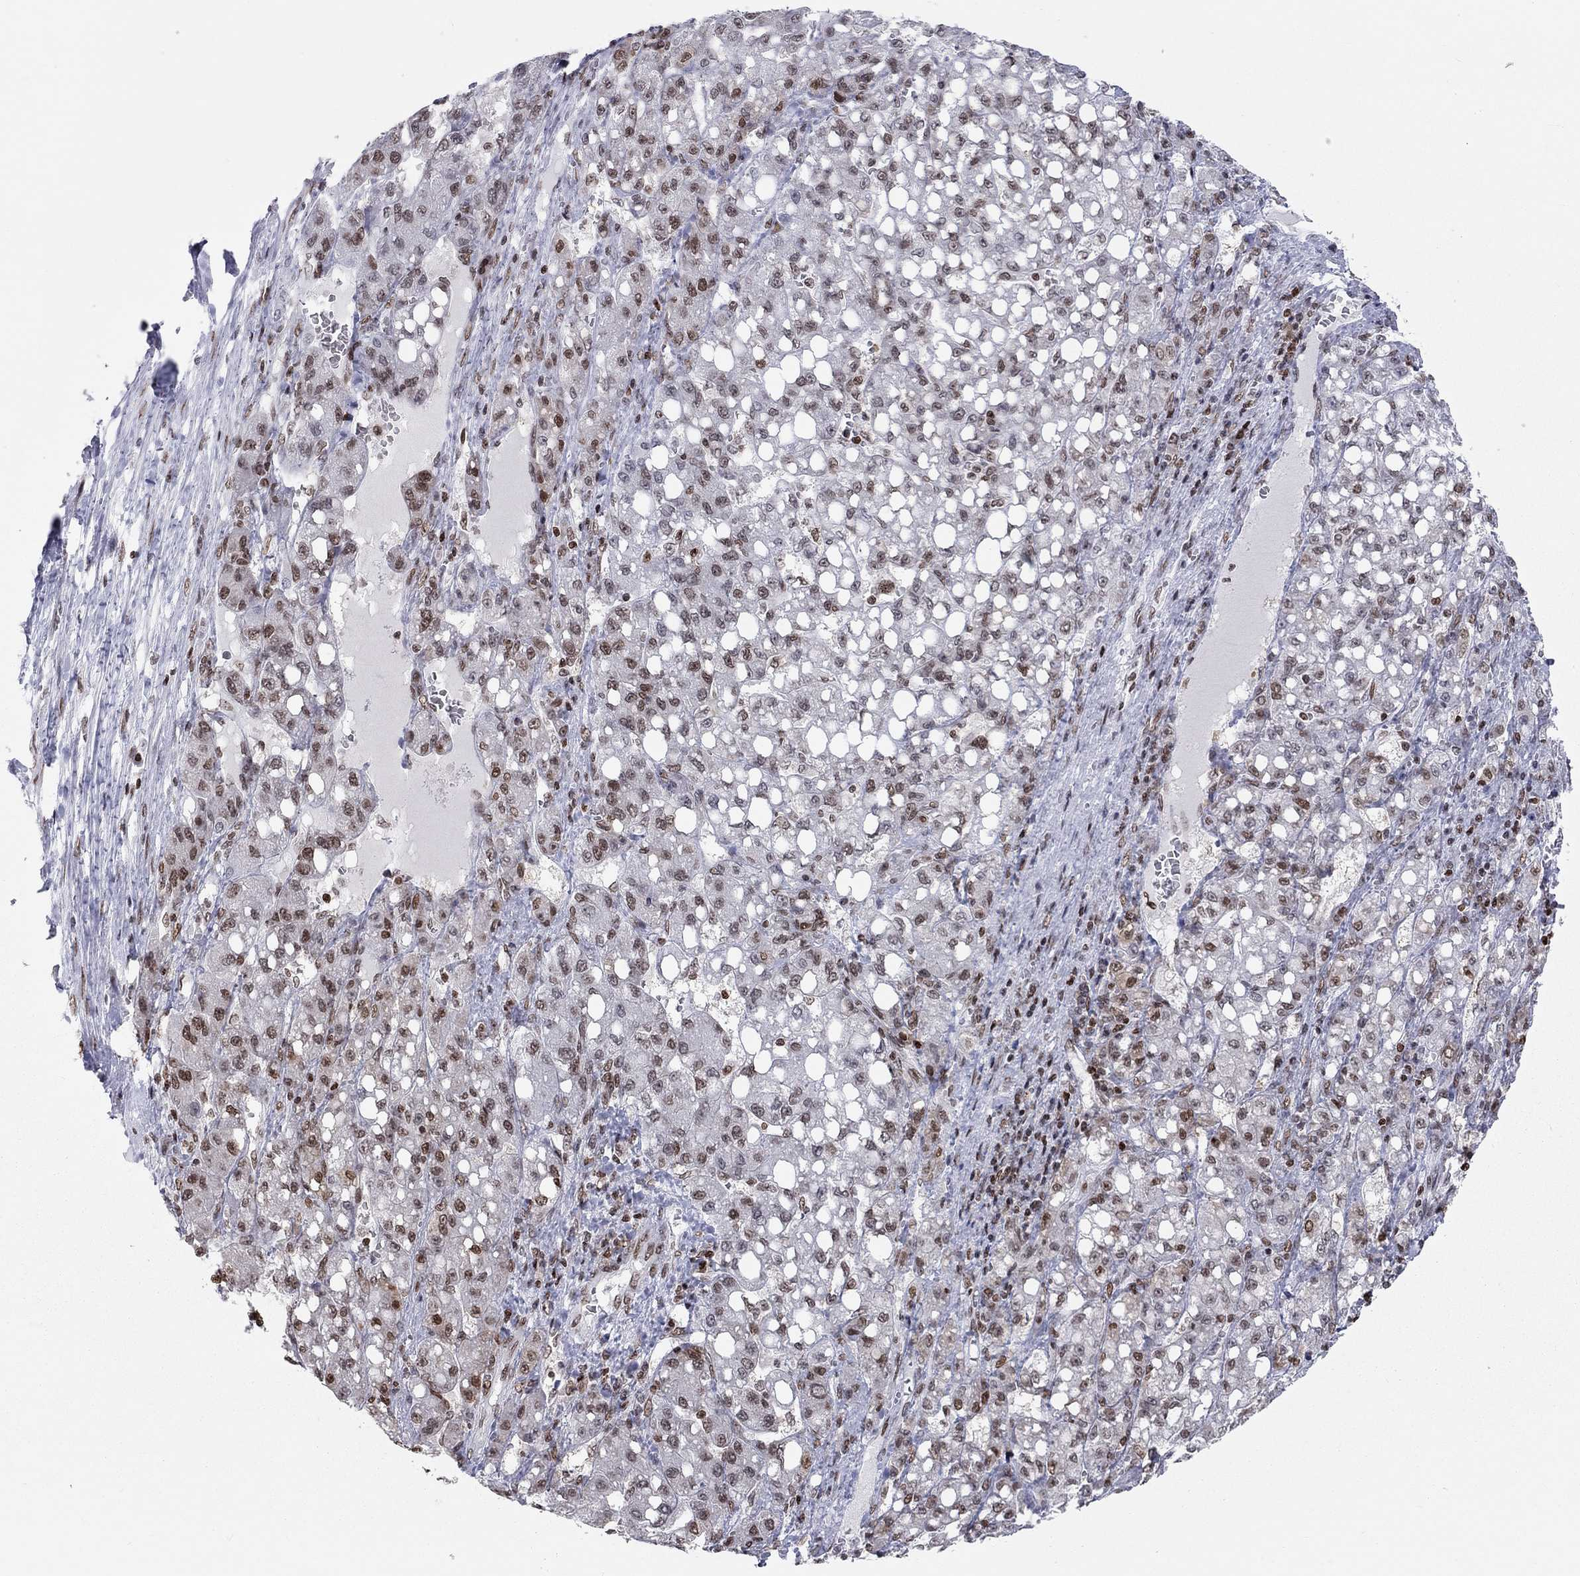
{"staining": {"intensity": "moderate", "quantity": "25%-75%", "location": "nuclear"}, "tissue": "liver cancer", "cell_type": "Tumor cells", "image_type": "cancer", "snomed": [{"axis": "morphology", "description": "Carcinoma, Hepatocellular, NOS"}, {"axis": "topography", "description": "Liver"}], "caption": "Liver cancer tissue displays moderate nuclear expression in approximately 25%-75% of tumor cells, visualized by immunohistochemistry.", "gene": "H2AX", "patient": {"sex": "female", "age": 65}}